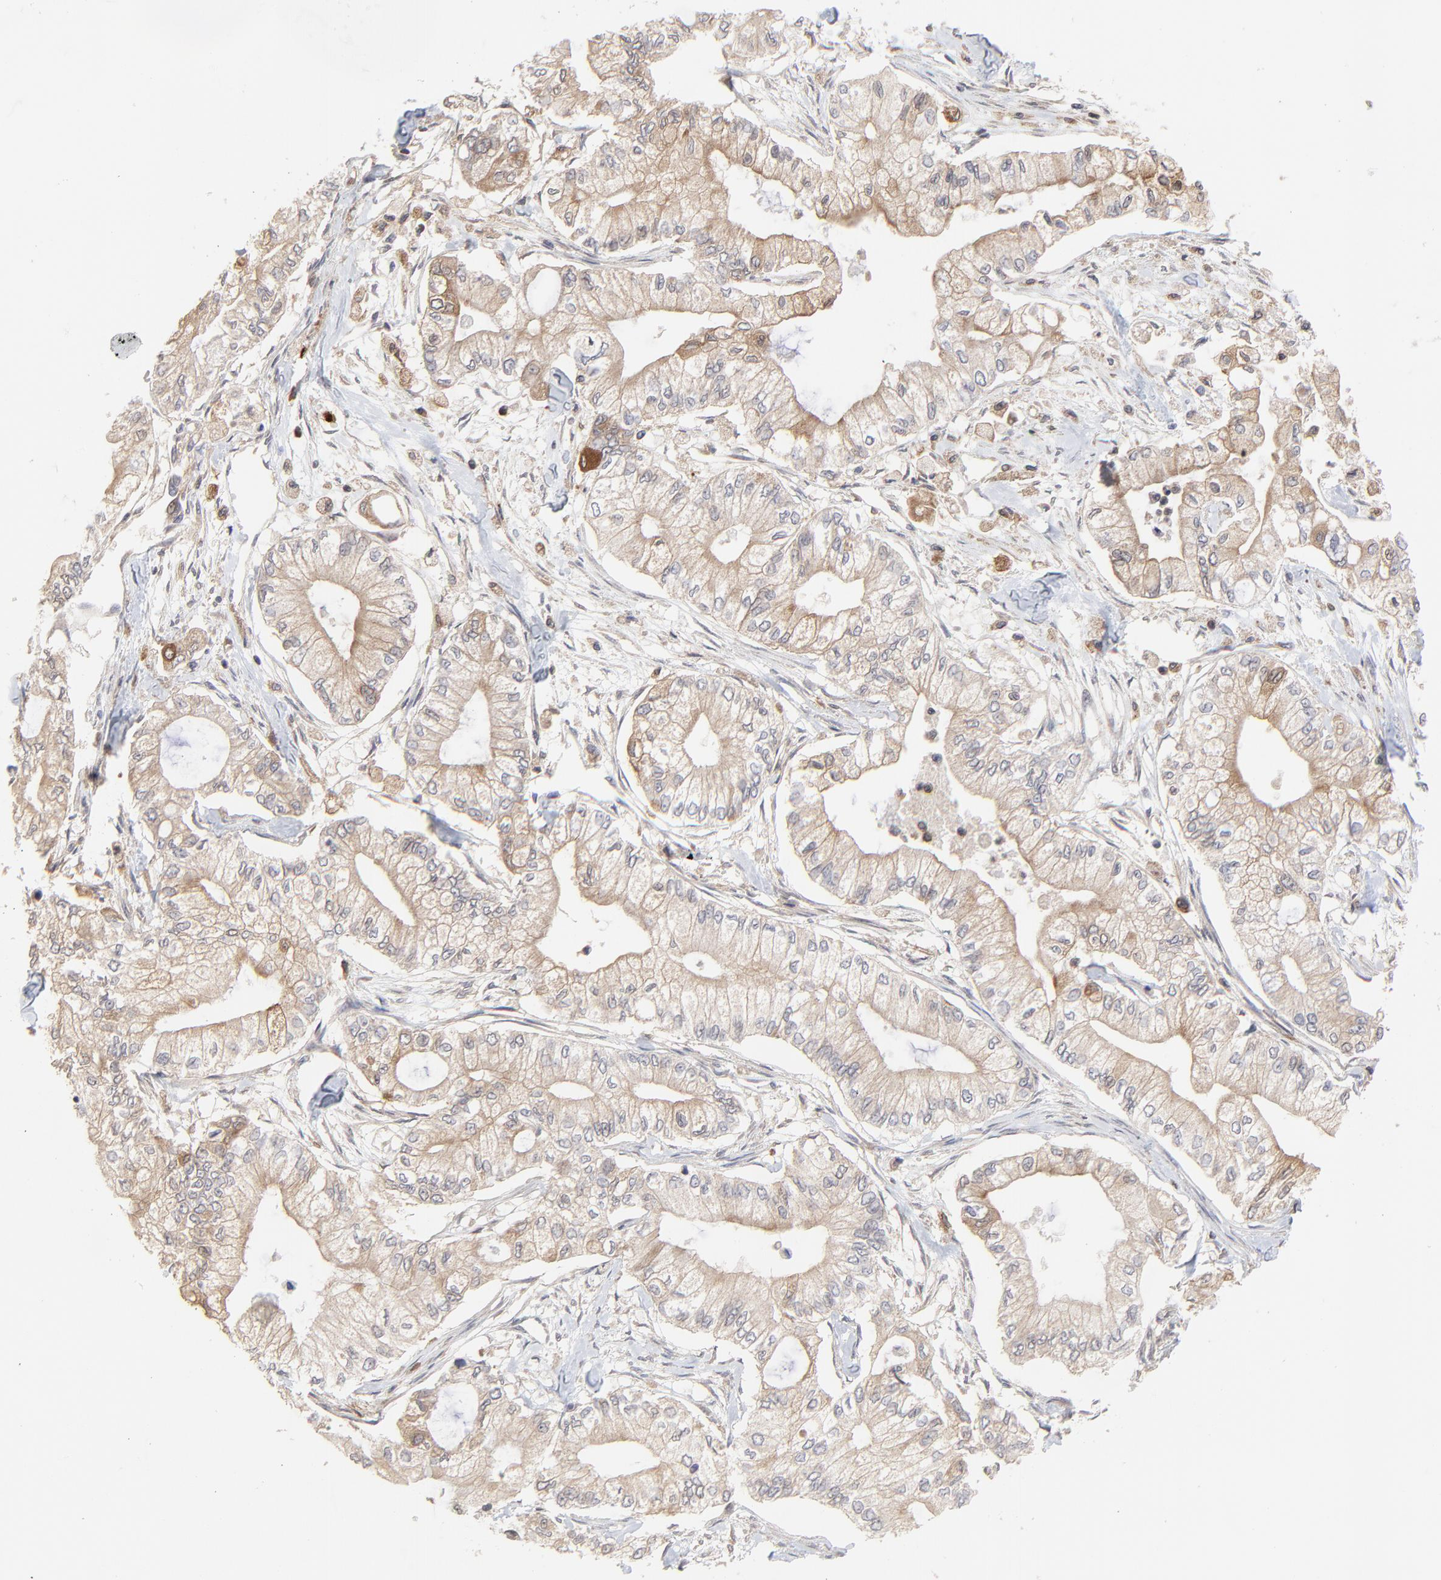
{"staining": {"intensity": "moderate", "quantity": ">75%", "location": "cytoplasmic/membranous"}, "tissue": "pancreatic cancer", "cell_type": "Tumor cells", "image_type": "cancer", "snomed": [{"axis": "morphology", "description": "Adenocarcinoma, NOS"}, {"axis": "topography", "description": "Pancreas"}], "caption": "There is medium levels of moderate cytoplasmic/membranous positivity in tumor cells of pancreatic adenocarcinoma, as demonstrated by immunohistochemical staining (brown color).", "gene": "RAB9A", "patient": {"sex": "male", "age": 79}}